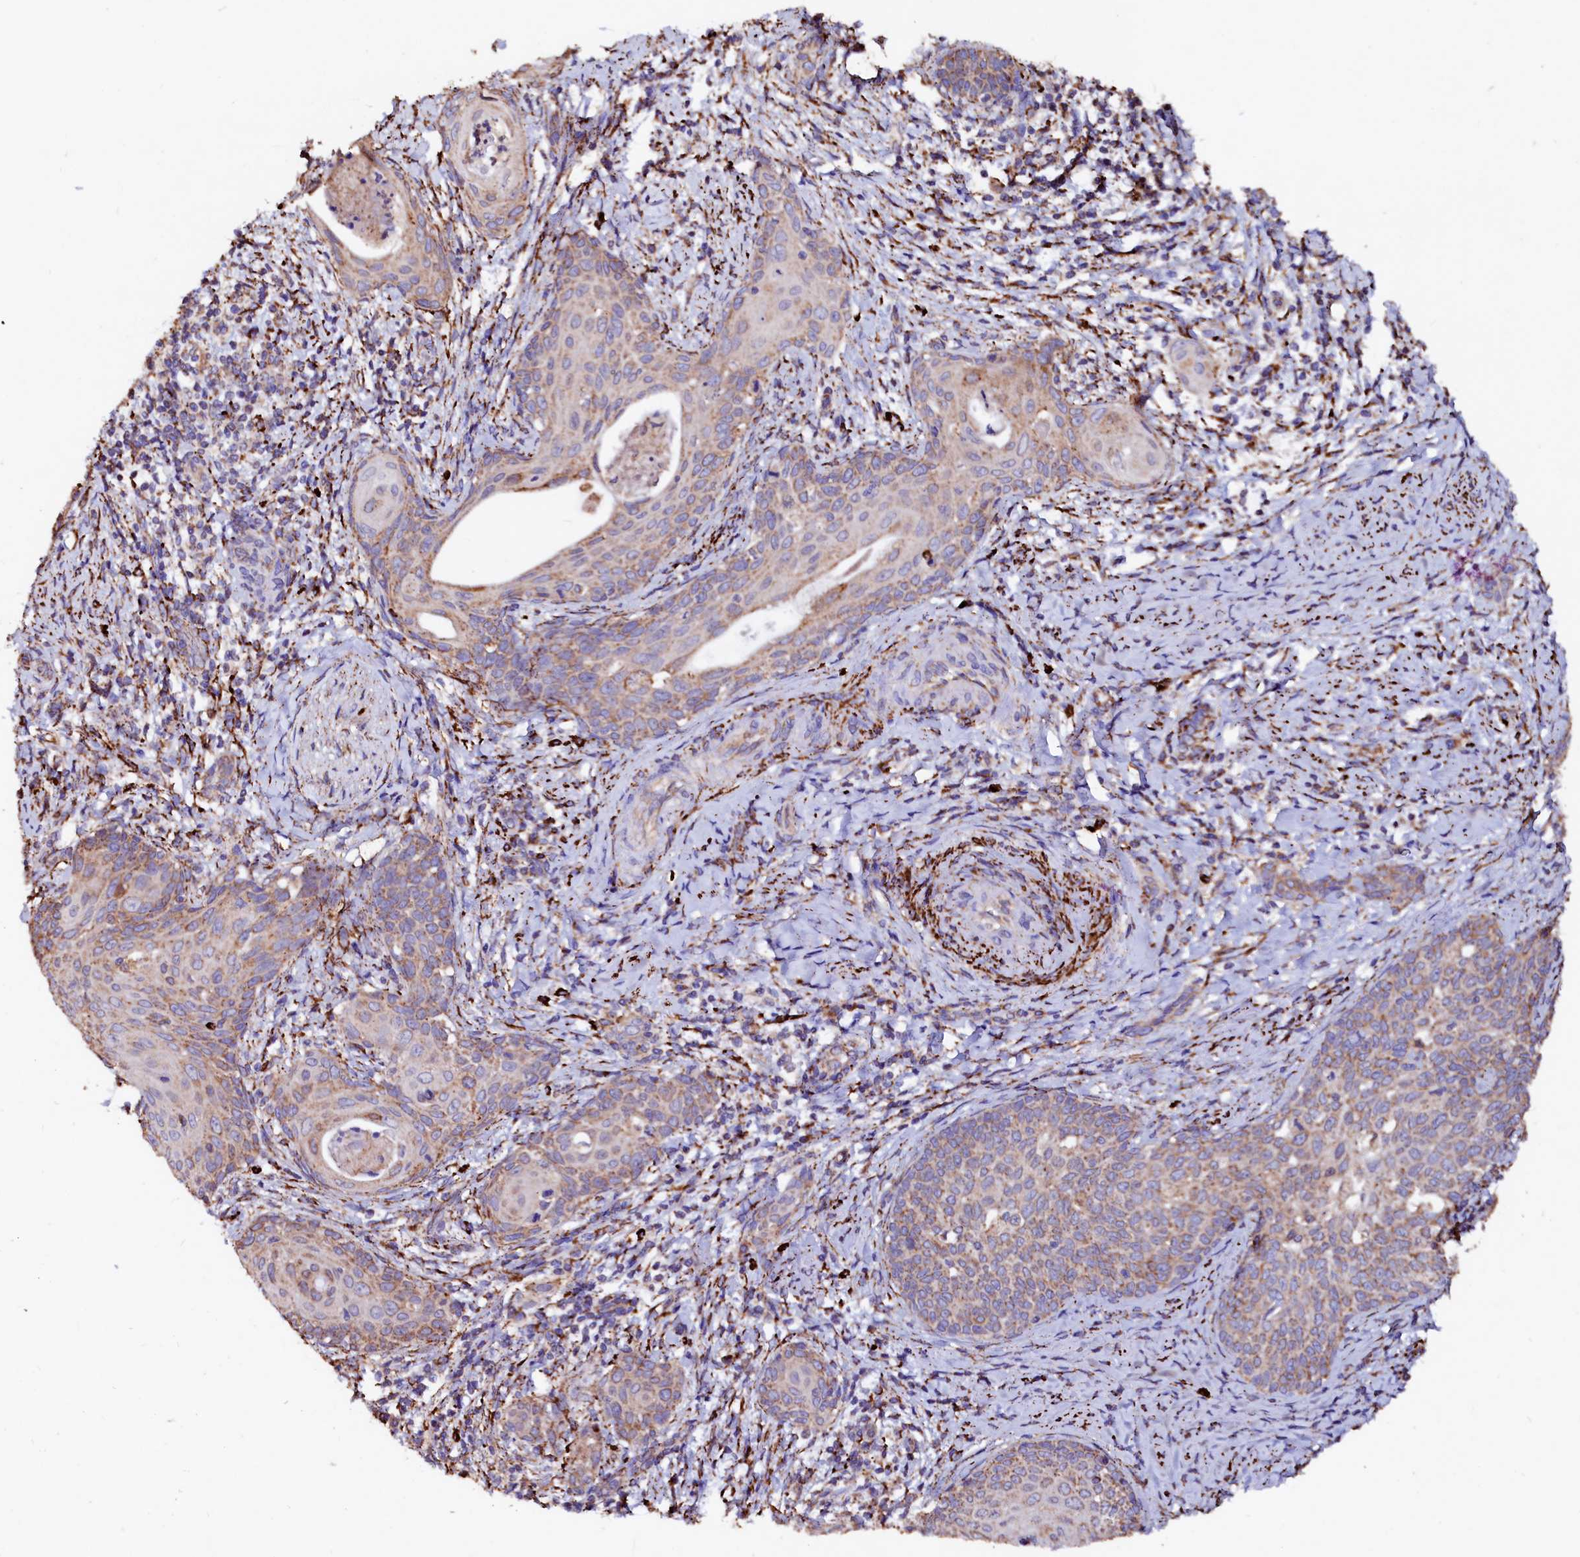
{"staining": {"intensity": "moderate", "quantity": ">75%", "location": "cytoplasmic/membranous"}, "tissue": "cervical cancer", "cell_type": "Tumor cells", "image_type": "cancer", "snomed": [{"axis": "morphology", "description": "Squamous cell carcinoma, NOS"}, {"axis": "topography", "description": "Cervix"}], "caption": "Cervical cancer tissue reveals moderate cytoplasmic/membranous staining in approximately >75% of tumor cells", "gene": "MAOB", "patient": {"sex": "female", "age": 52}}